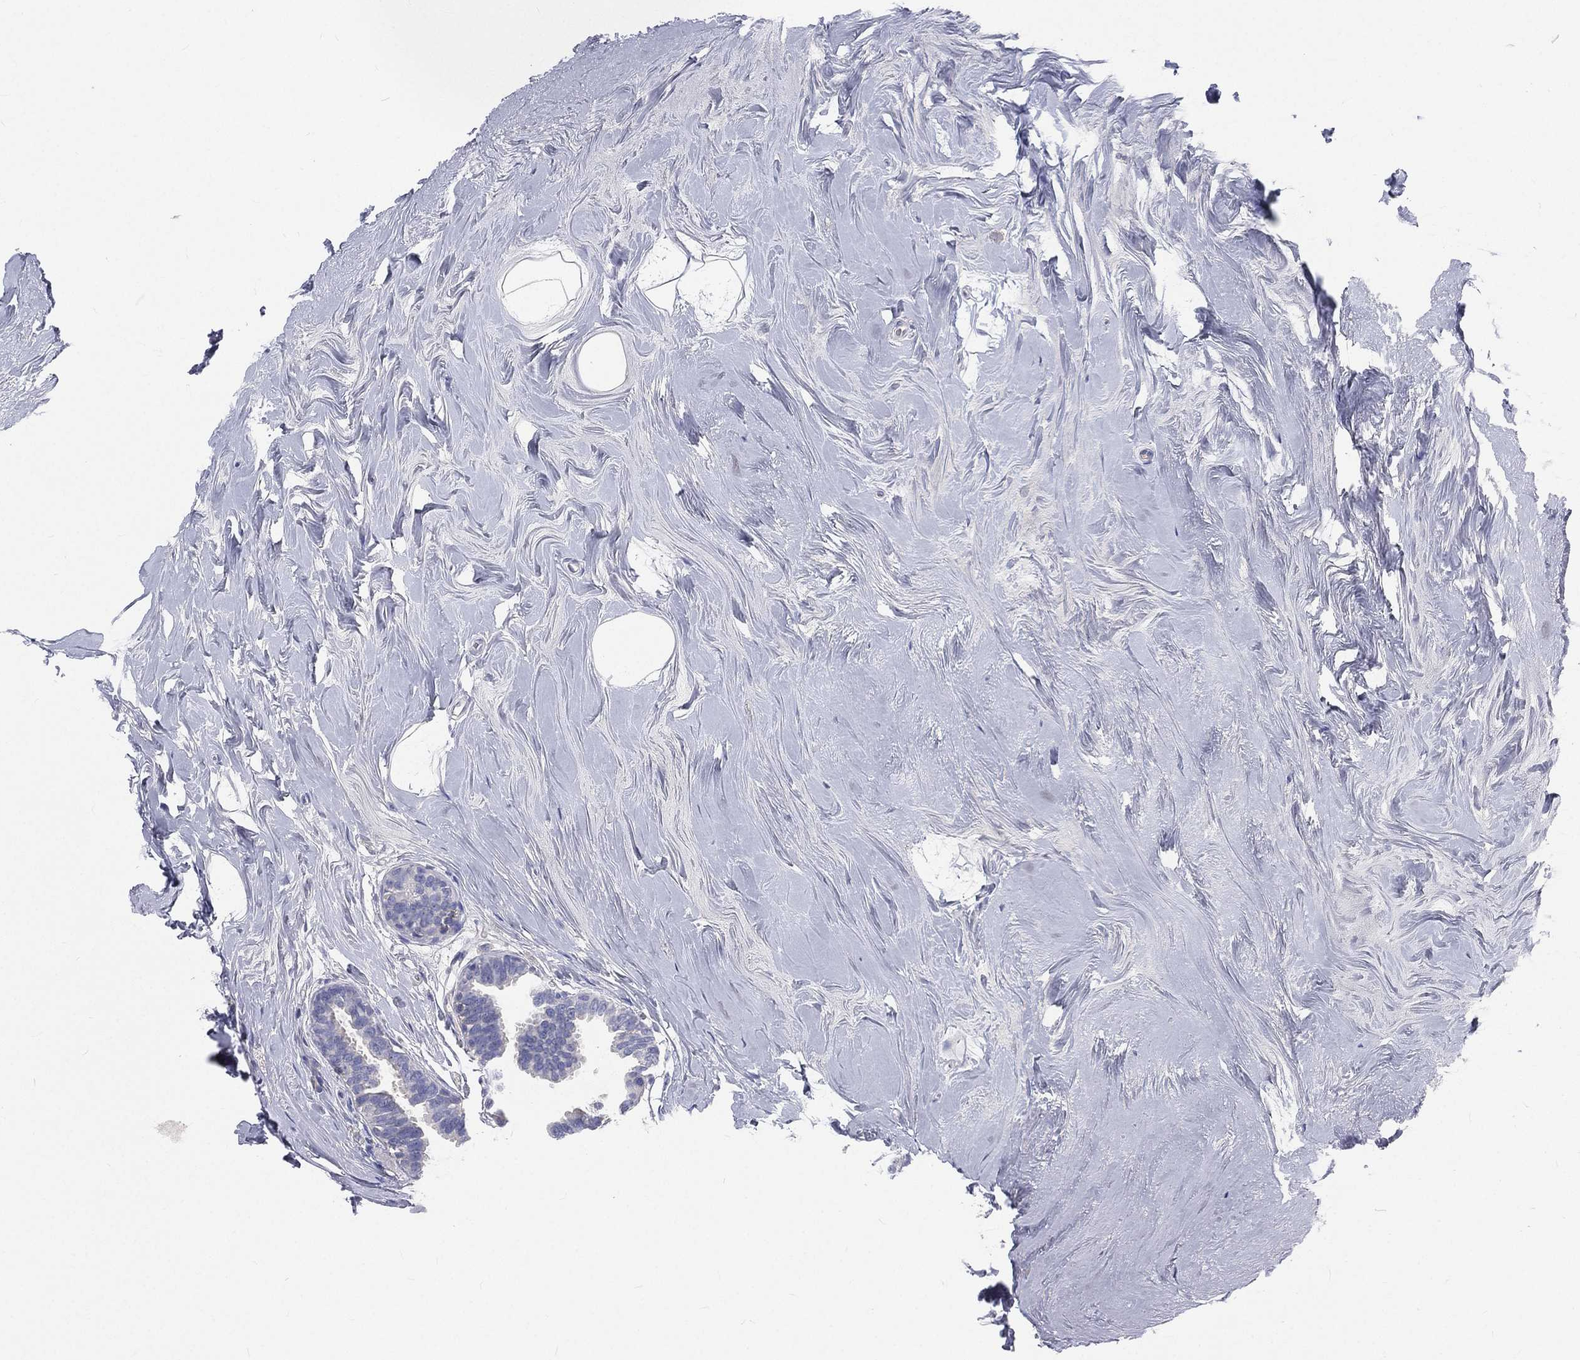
{"staining": {"intensity": "negative", "quantity": "none", "location": "none"}, "tissue": "breast cancer", "cell_type": "Tumor cells", "image_type": "cancer", "snomed": [{"axis": "morphology", "description": "Duct carcinoma"}, {"axis": "topography", "description": "Breast"}], "caption": "This image is of breast cancer (invasive ductal carcinoma) stained with immunohistochemistry (IHC) to label a protein in brown with the nuclei are counter-stained blue. There is no staining in tumor cells.", "gene": "CD3D", "patient": {"sex": "female", "age": 55}}